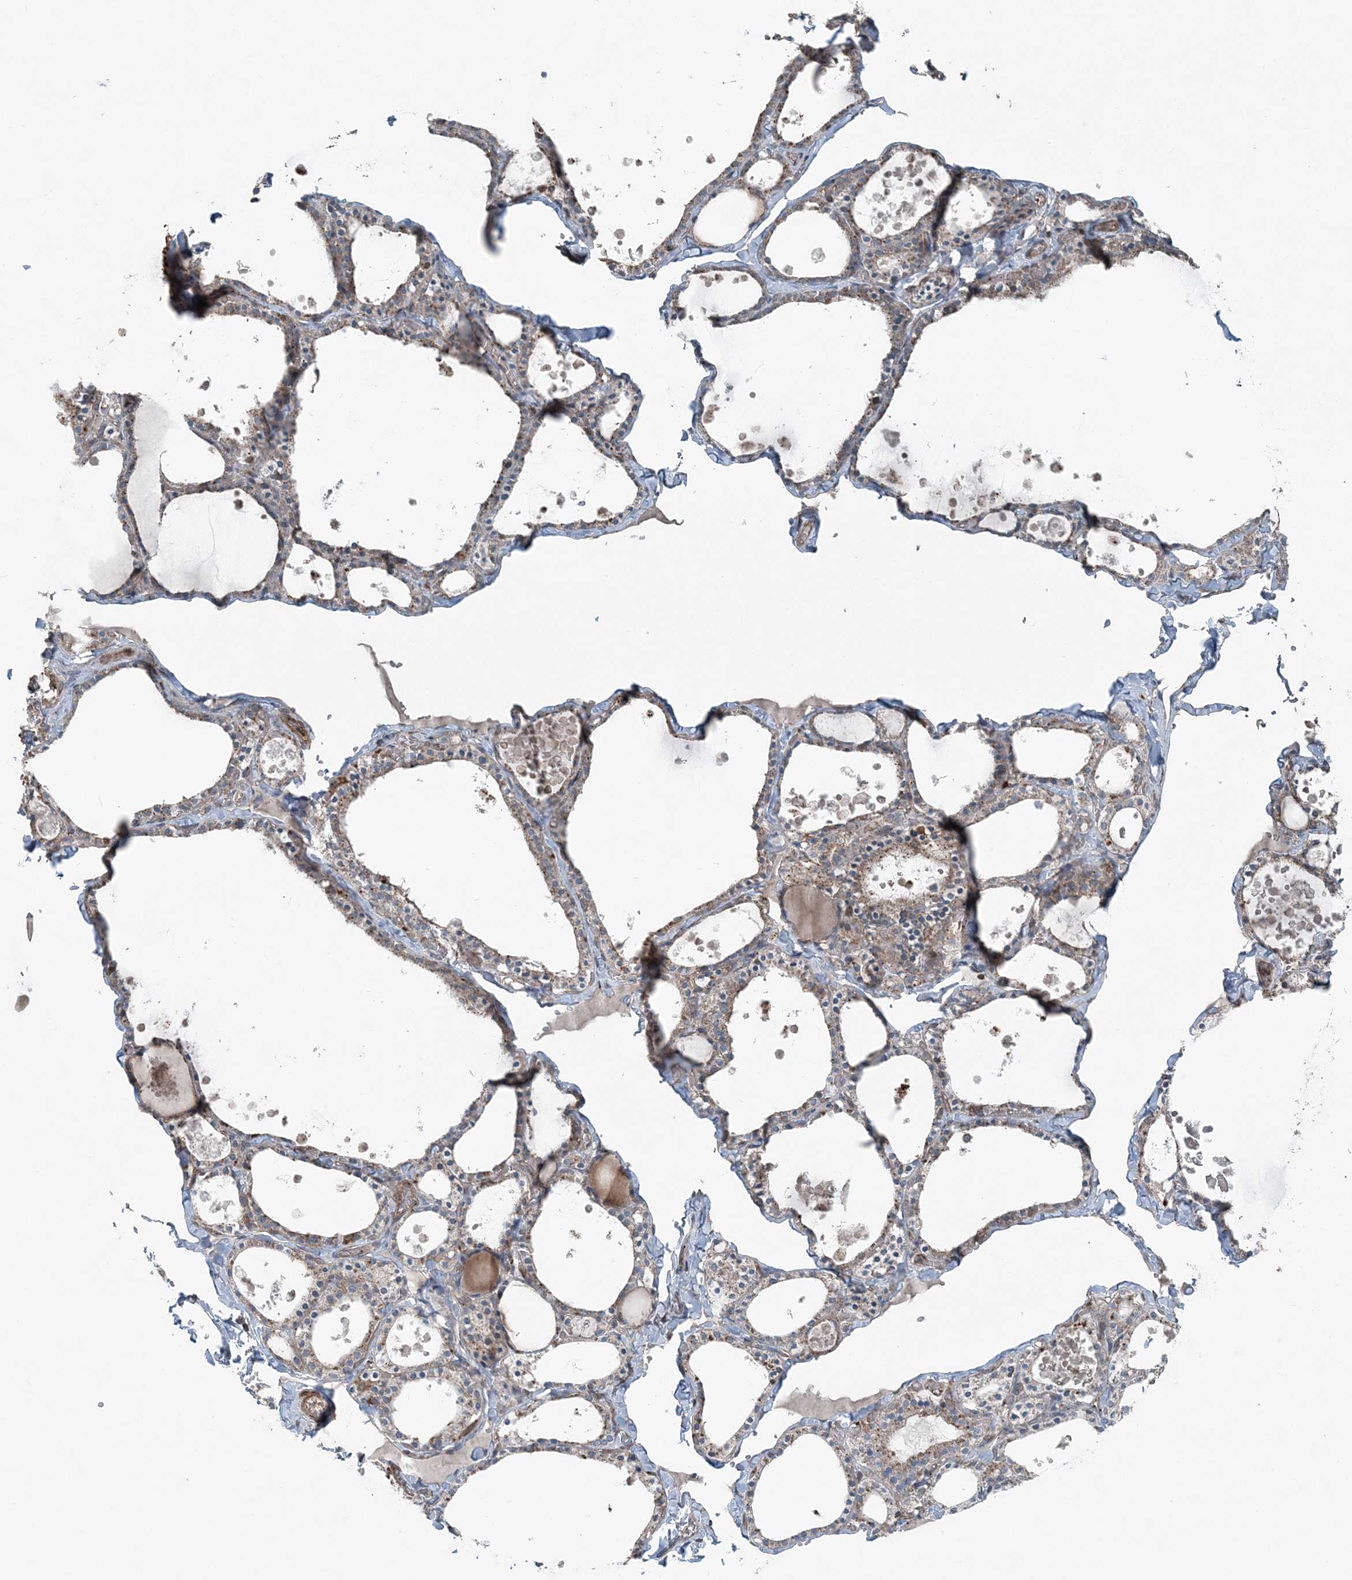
{"staining": {"intensity": "moderate", "quantity": "25%-75%", "location": "cytoplasmic/membranous"}, "tissue": "thyroid gland", "cell_type": "Glandular cells", "image_type": "normal", "snomed": [{"axis": "morphology", "description": "Normal tissue, NOS"}, {"axis": "topography", "description": "Thyroid gland"}], "caption": "Immunohistochemical staining of normal human thyroid gland demonstrates medium levels of moderate cytoplasmic/membranous staining in about 25%-75% of glandular cells. (Stains: DAB (3,3'-diaminobenzidine) in brown, nuclei in blue, Microscopy: brightfield microscopy at high magnification).", "gene": "KY", "patient": {"sex": "male", "age": 56}}